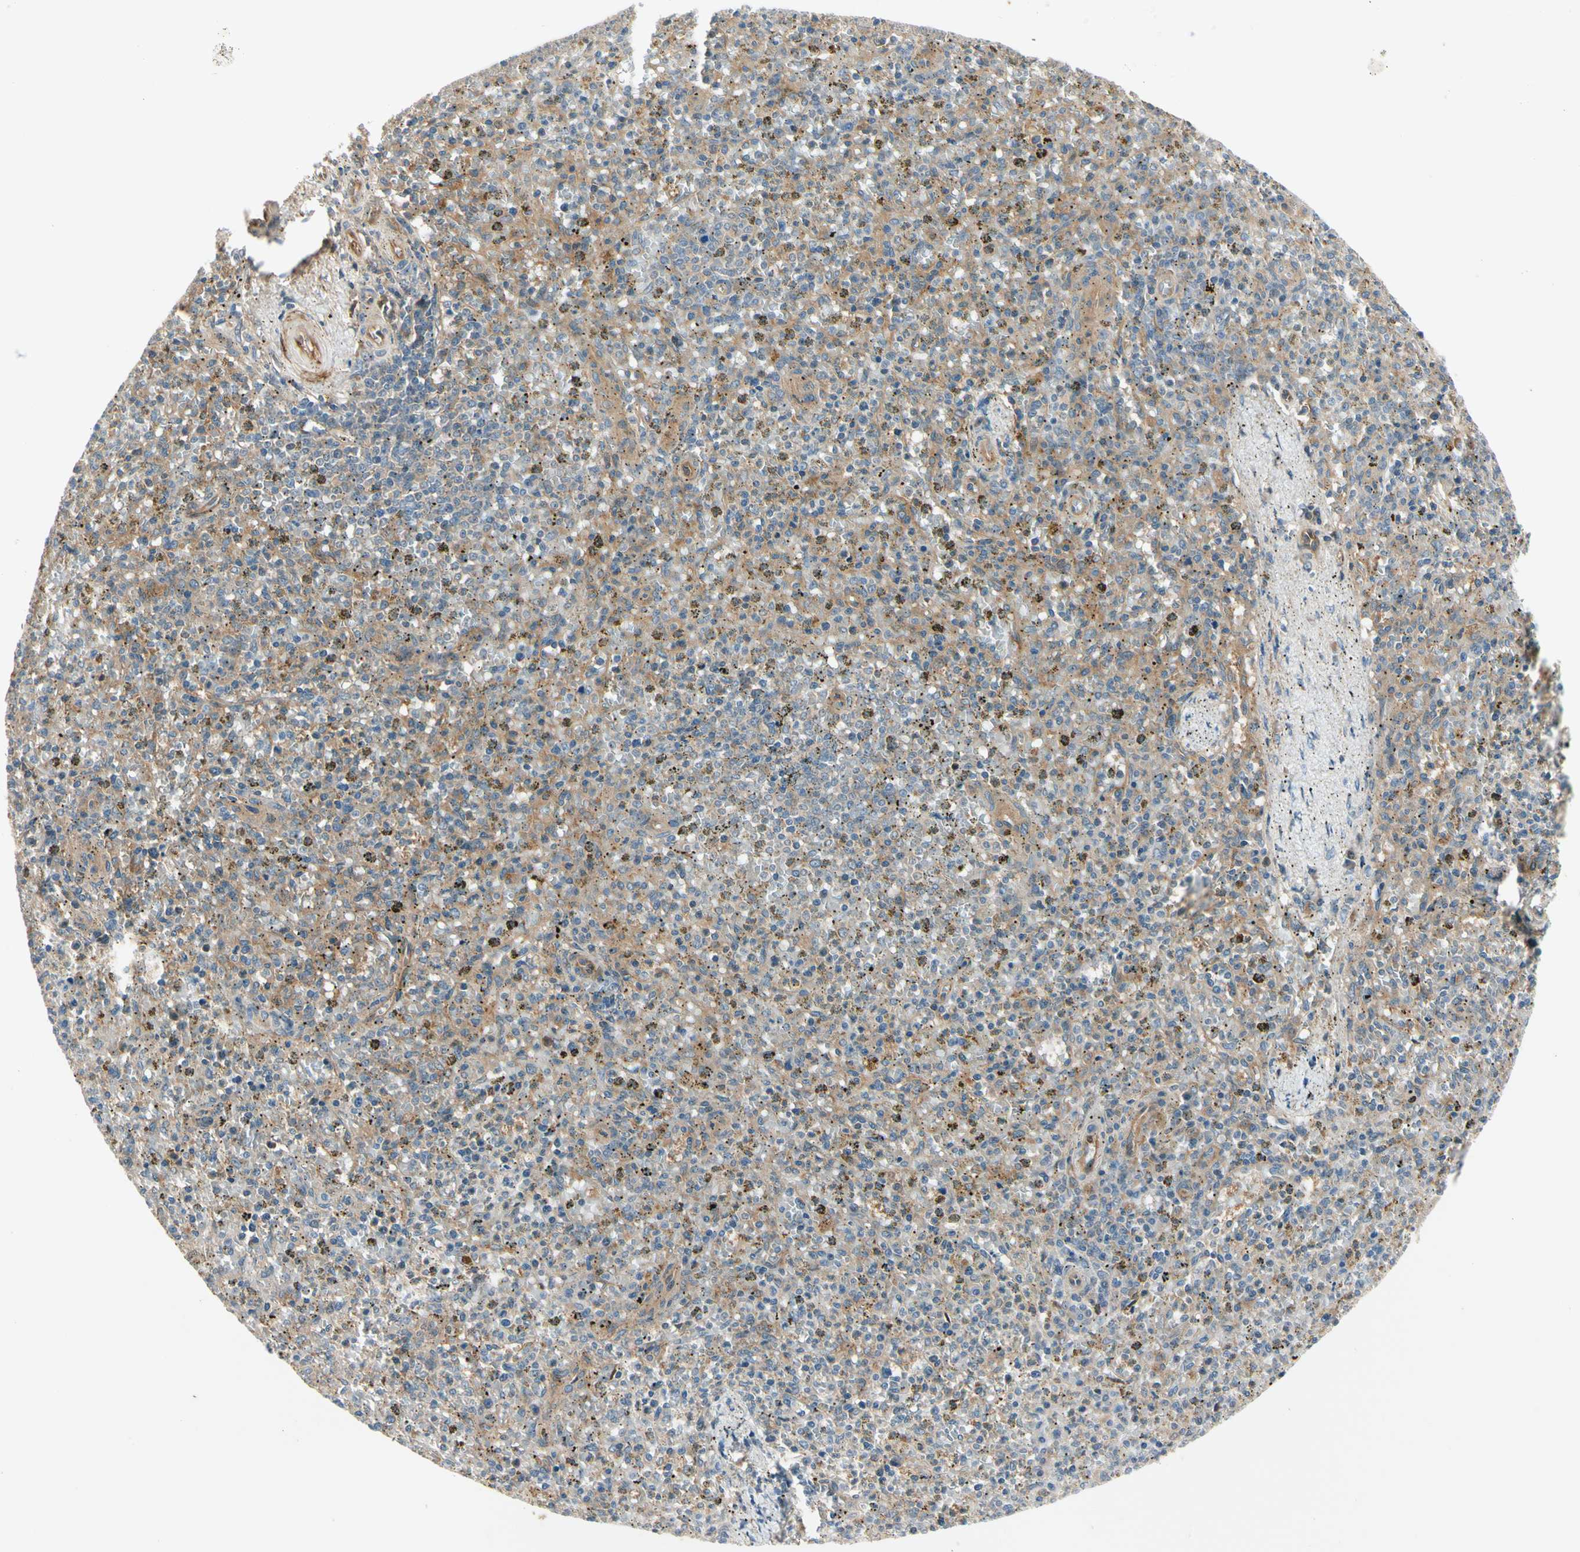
{"staining": {"intensity": "moderate", "quantity": ">75%", "location": "cytoplasmic/membranous"}, "tissue": "spleen", "cell_type": "Cells in red pulp", "image_type": "normal", "snomed": [{"axis": "morphology", "description": "Normal tissue, NOS"}, {"axis": "topography", "description": "Spleen"}], "caption": "Immunohistochemistry staining of benign spleen, which exhibits medium levels of moderate cytoplasmic/membranous expression in about >75% of cells in red pulp indicating moderate cytoplasmic/membranous protein positivity. The staining was performed using DAB (brown) for protein detection and nuclei were counterstained in hematoxylin (blue).", "gene": "F2R", "patient": {"sex": "male", "age": 72}}